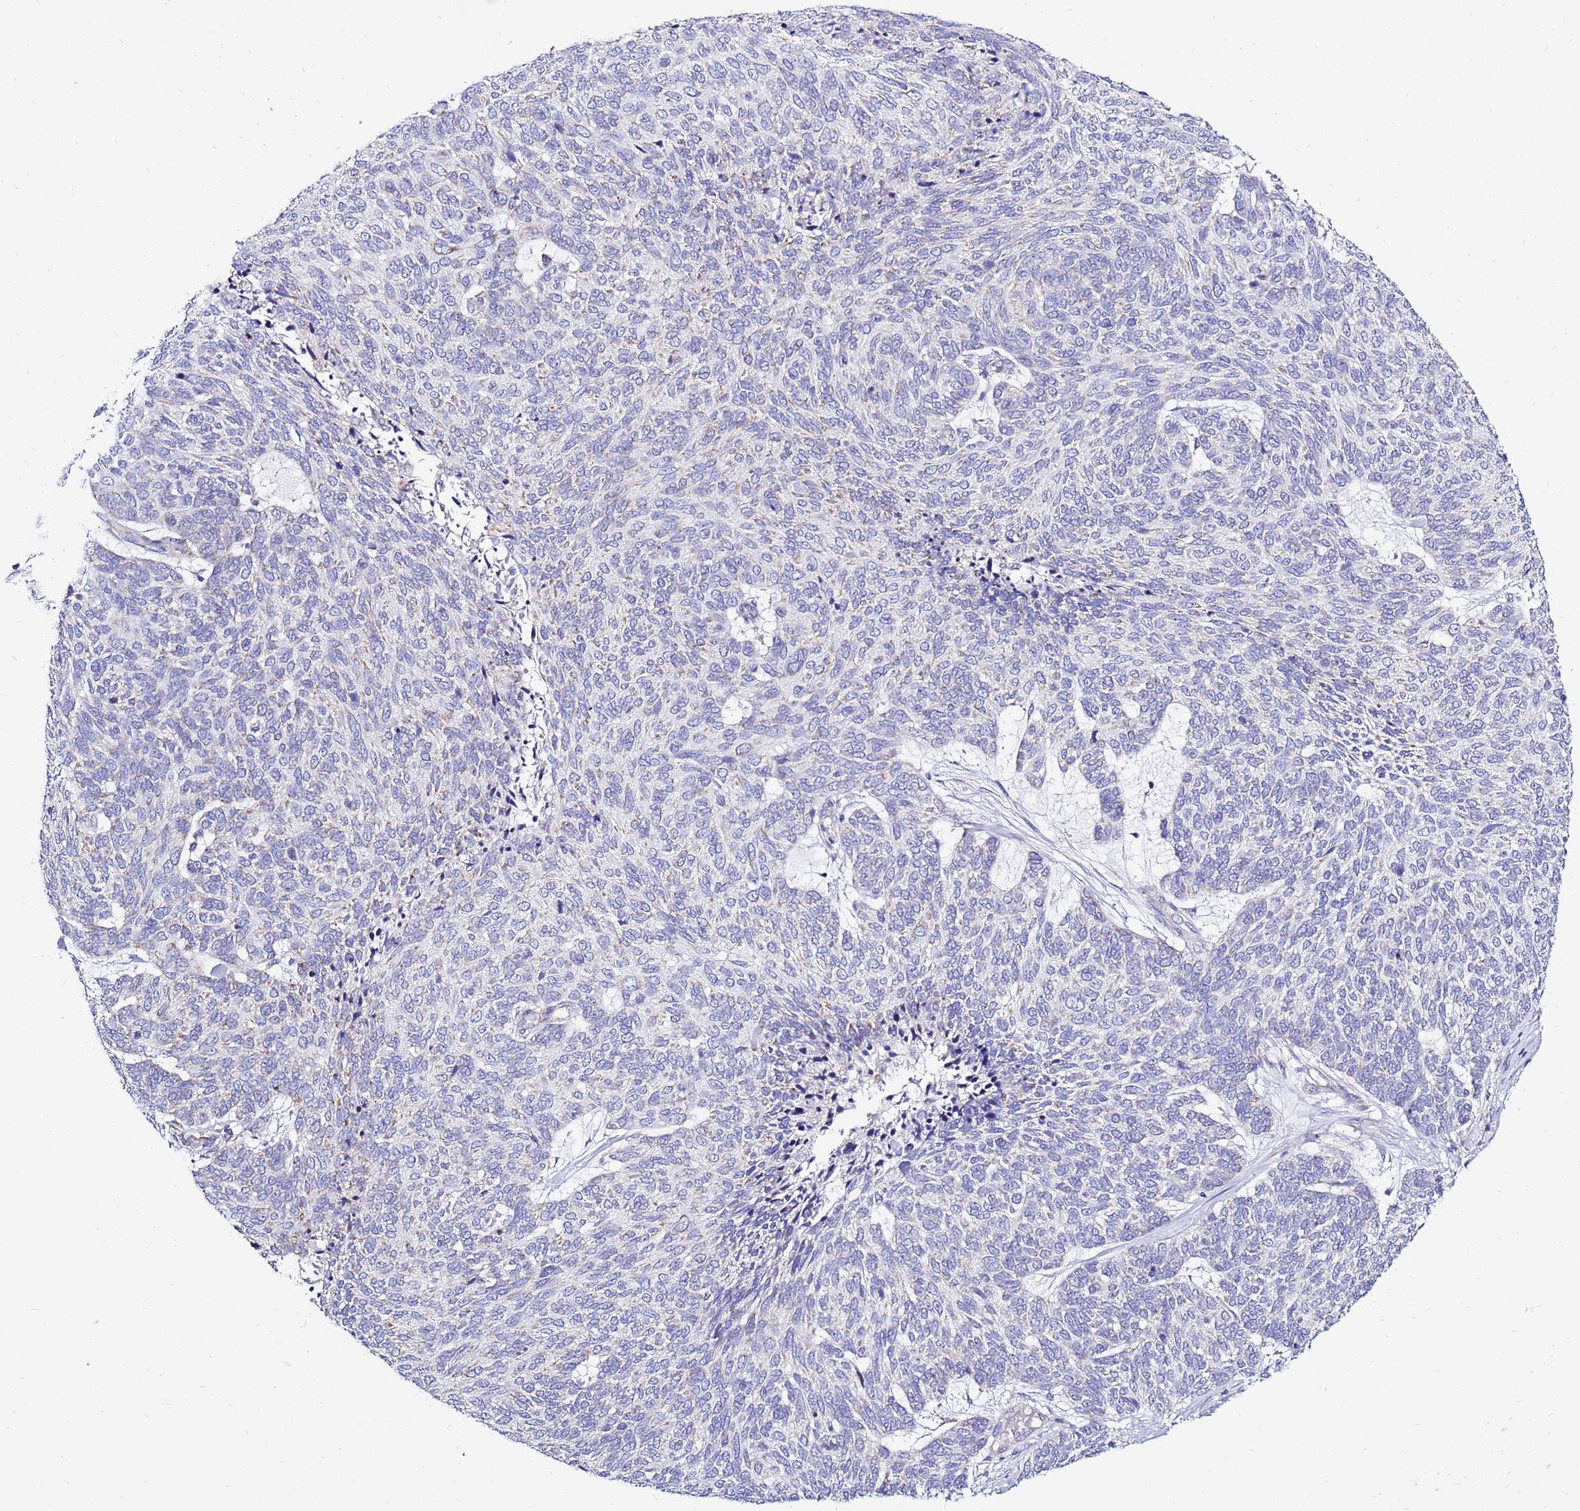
{"staining": {"intensity": "negative", "quantity": "none", "location": "none"}, "tissue": "skin cancer", "cell_type": "Tumor cells", "image_type": "cancer", "snomed": [{"axis": "morphology", "description": "Basal cell carcinoma"}, {"axis": "topography", "description": "Skin"}], "caption": "Immunohistochemistry histopathology image of skin cancer (basal cell carcinoma) stained for a protein (brown), which exhibits no expression in tumor cells.", "gene": "IGF1R", "patient": {"sex": "female", "age": 65}}